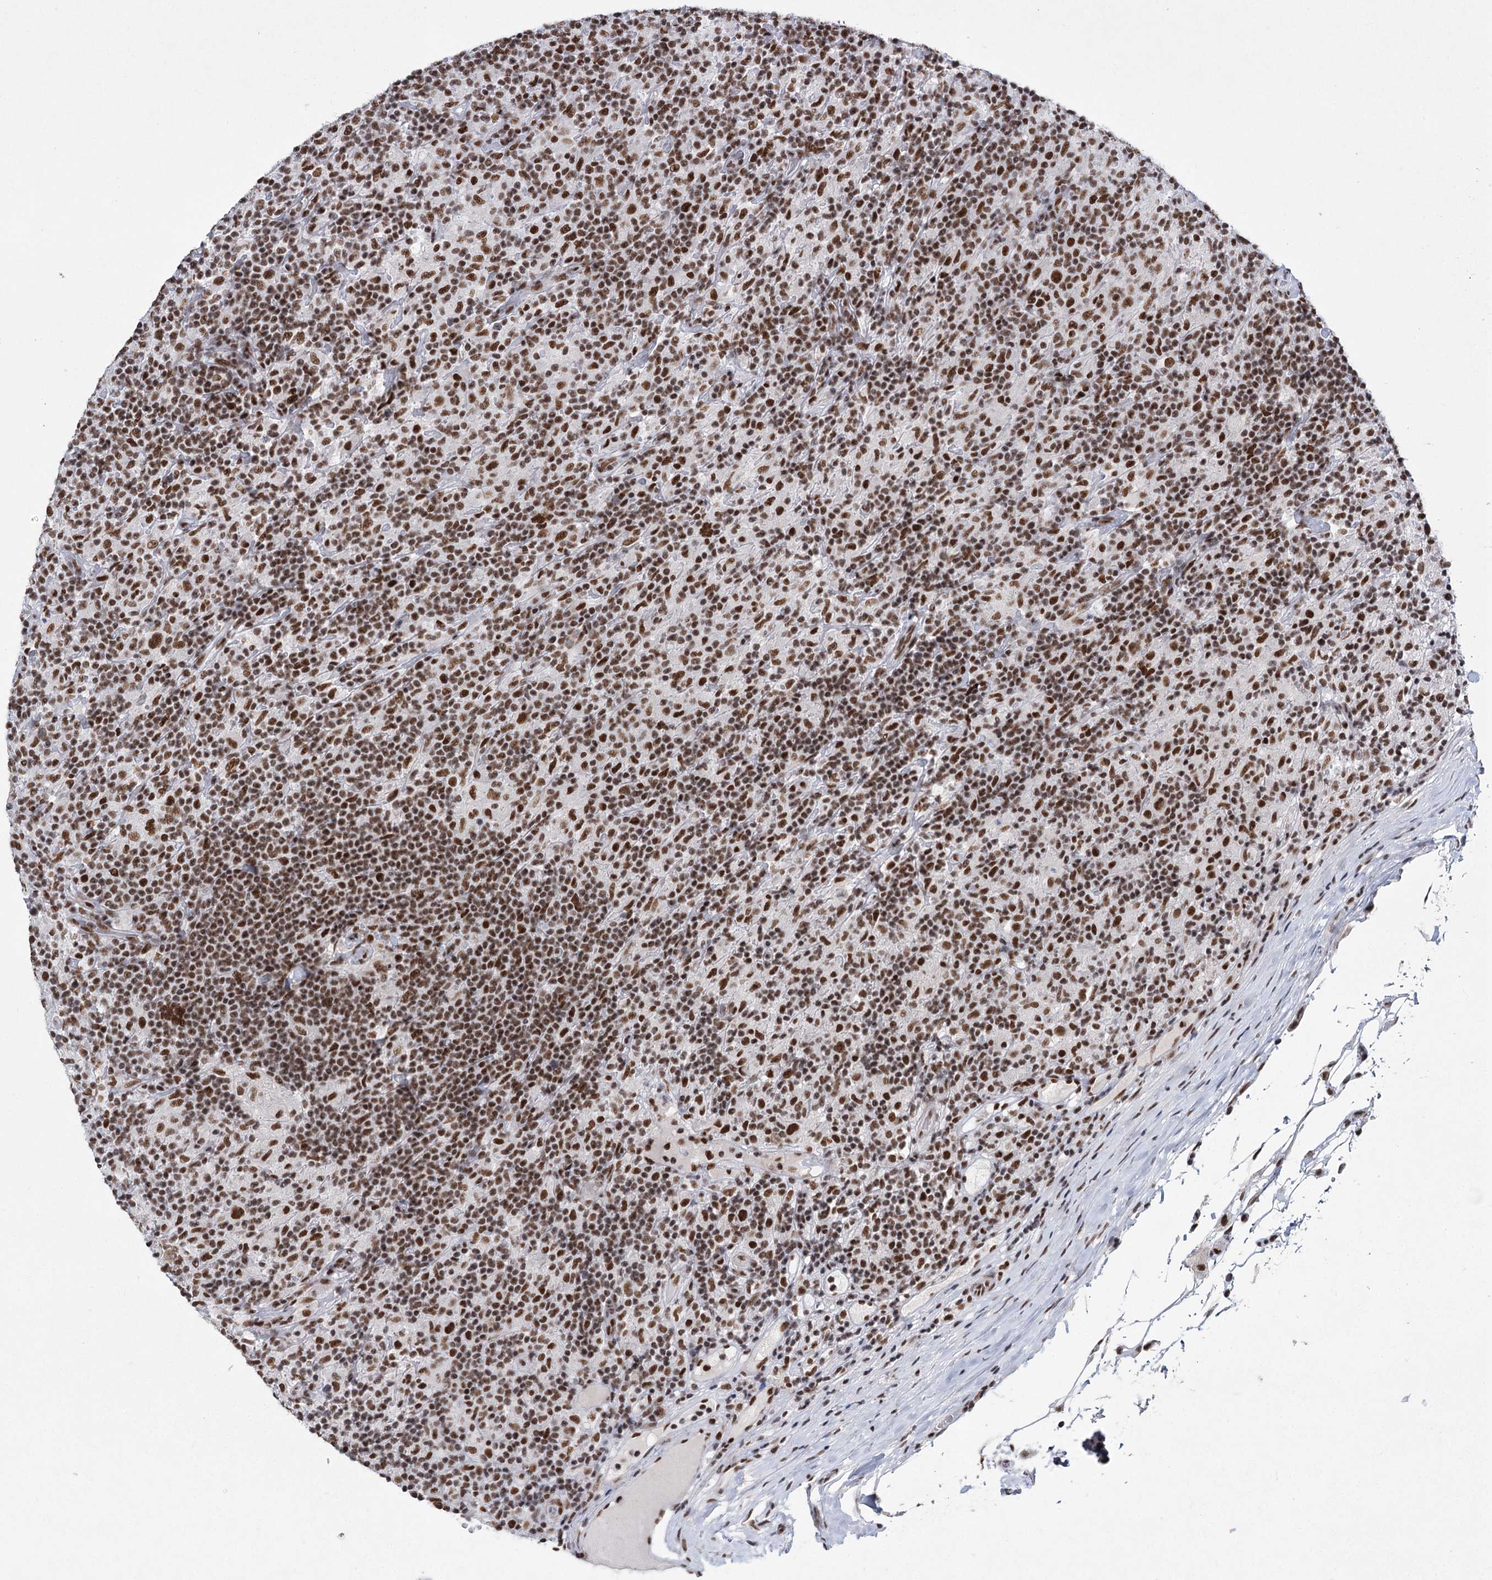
{"staining": {"intensity": "moderate", "quantity": ">75%", "location": "nuclear"}, "tissue": "lymphoma", "cell_type": "Tumor cells", "image_type": "cancer", "snomed": [{"axis": "morphology", "description": "Hodgkin's disease, NOS"}, {"axis": "topography", "description": "Lymph node"}], "caption": "This micrograph reveals IHC staining of human lymphoma, with medium moderate nuclear expression in about >75% of tumor cells.", "gene": "SCAF8", "patient": {"sex": "male", "age": 70}}